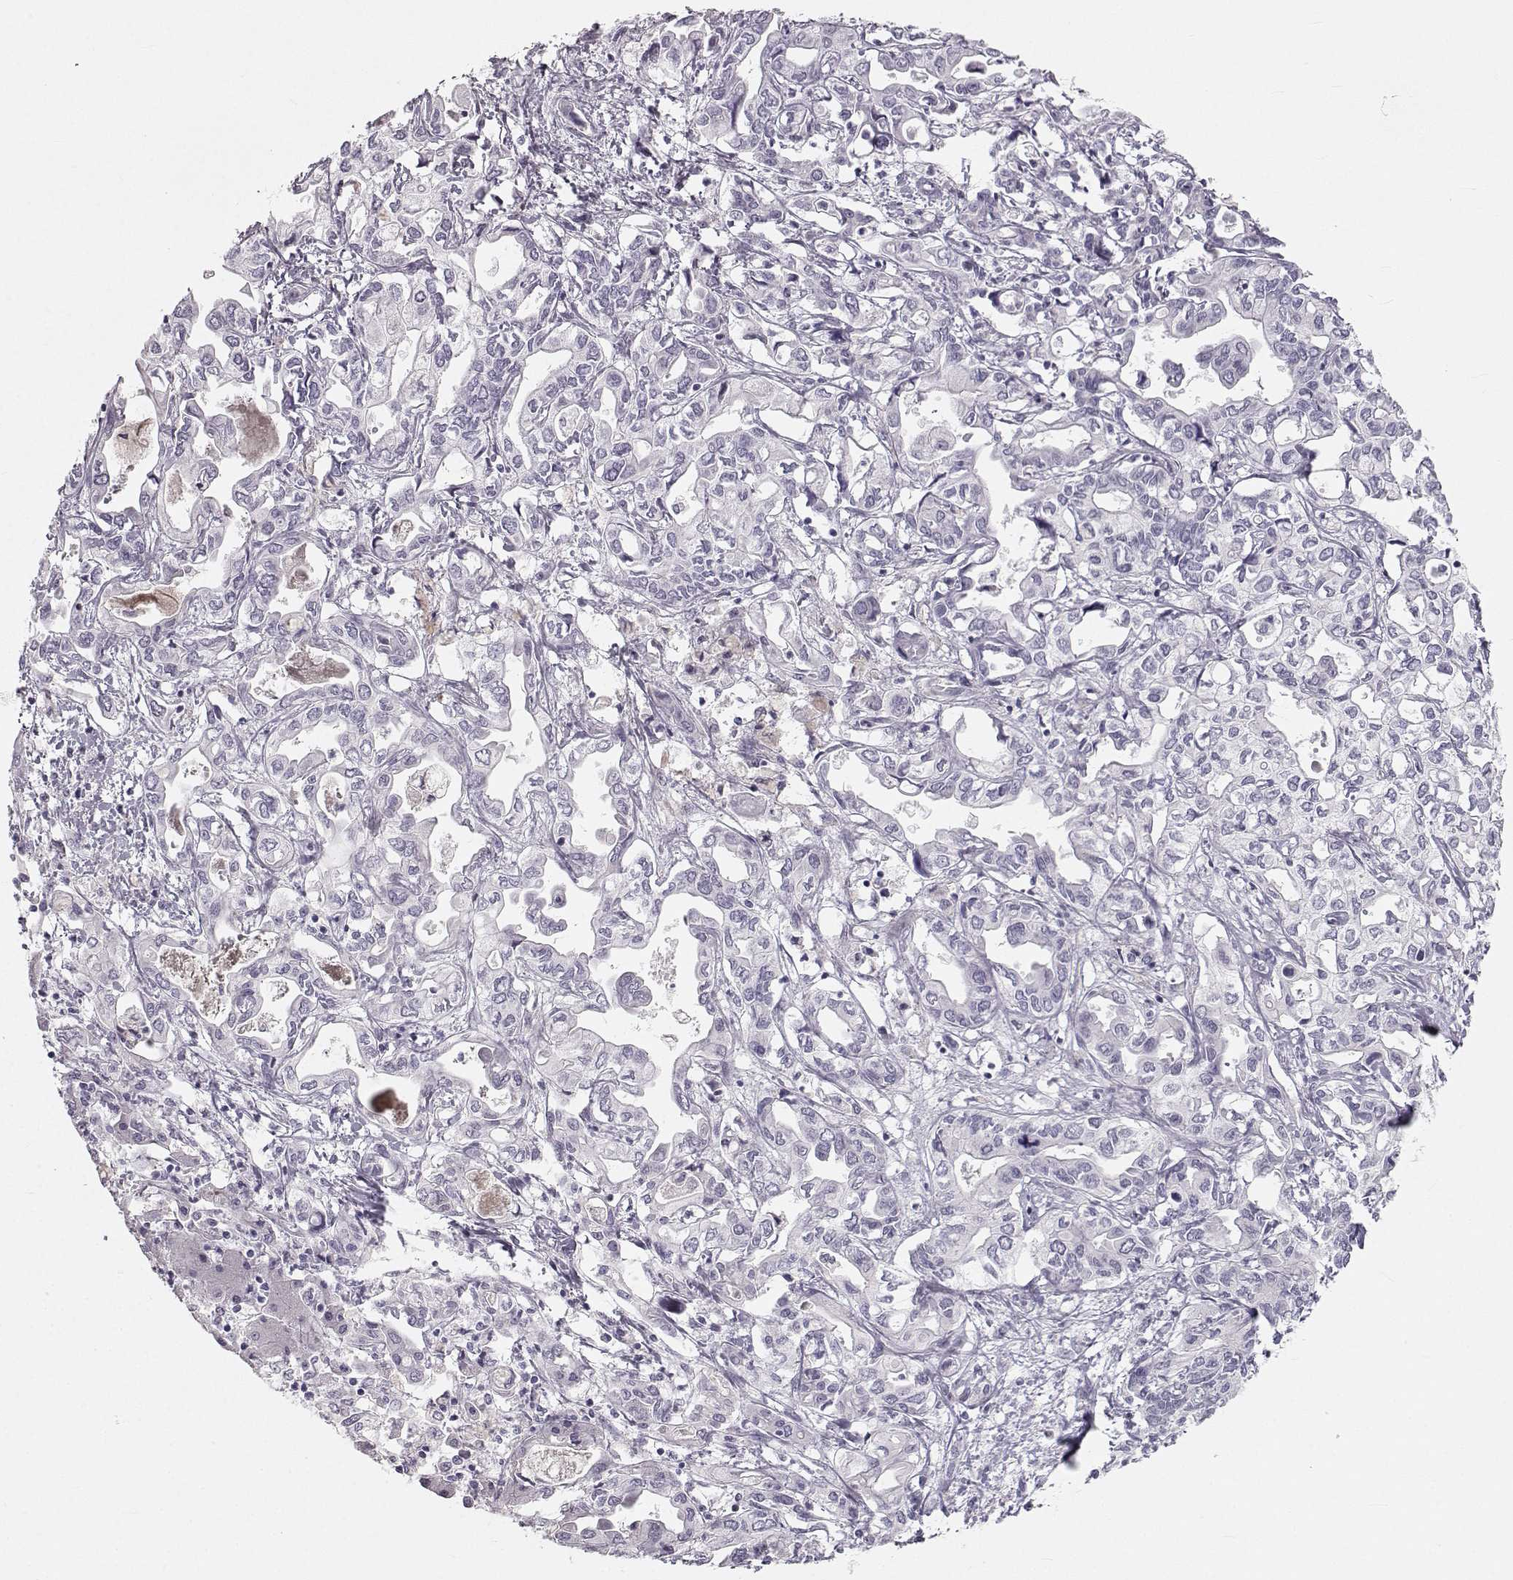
{"staining": {"intensity": "negative", "quantity": "none", "location": "none"}, "tissue": "liver cancer", "cell_type": "Tumor cells", "image_type": "cancer", "snomed": [{"axis": "morphology", "description": "Cholangiocarcinoma"}, {"axis": "topography", "description": "Liver"}], "caption": "A histopathology image of liver cancer (cholangiocarcinoma) stained for a protein displays no brown staining in tumor cells.", "gene": "OIP5", "patient": {"sex": "female", "age": 64}}